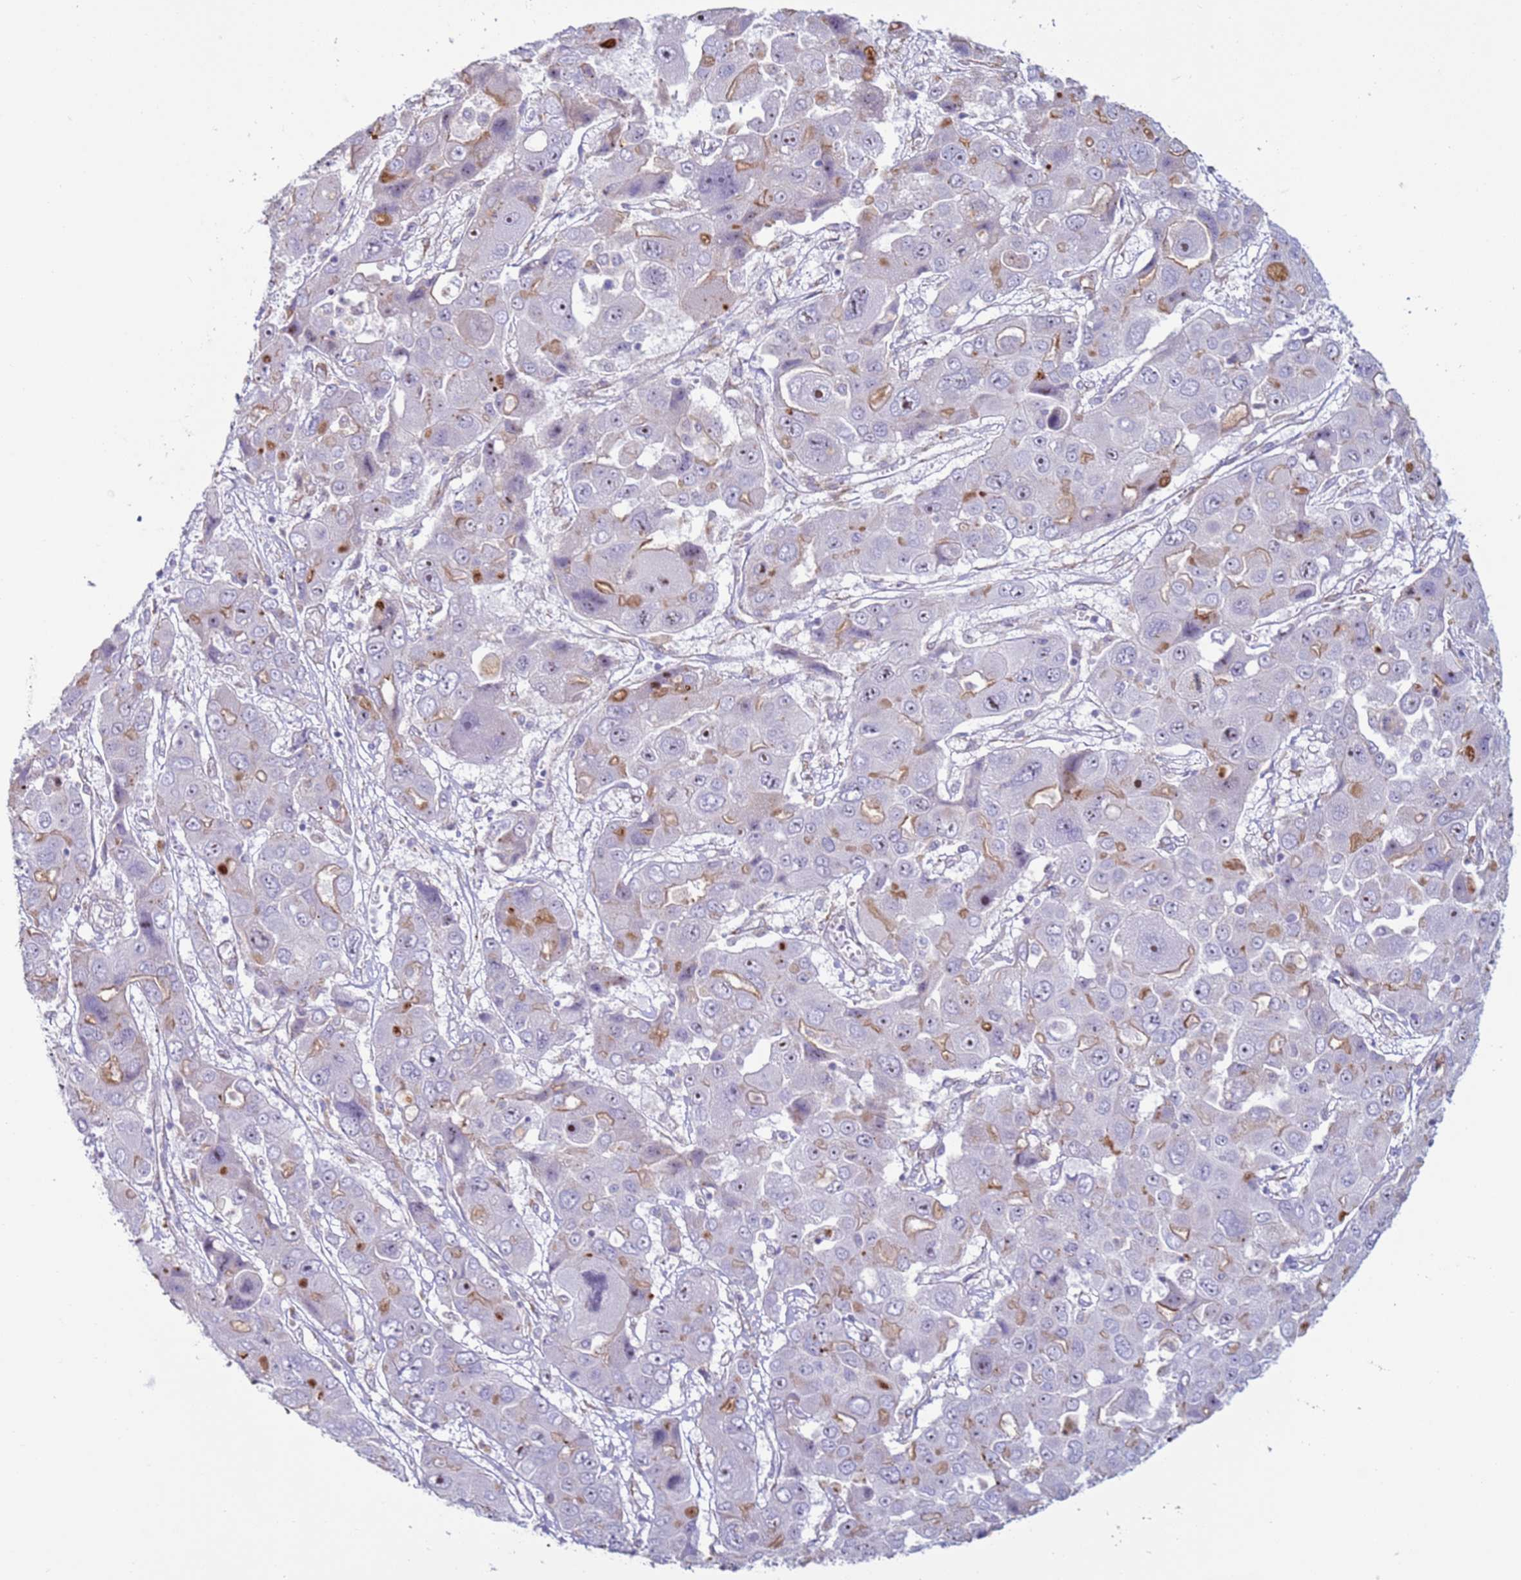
{"staining": {"intensity": "moderate", "quantity": "<25%", "location": "cytoplasmic/membranous"}, "tissue": "liver cancer", "cell_type": "Tumor cells", "image_type": "cancer", "snomed": [{"axis": "morphology", "description": "Cholangiocarcinoma"}, {"axis": "topography", "description": "Liver"}], "caption": "The image exhibits immunohistochemical staining of liver cancer. There is moderate cytoplasmic/membranous expression is present in approximately <25% of tumor cells.", "gene": "HEATR1", "patient": {"sex": "male", "age": 67}}